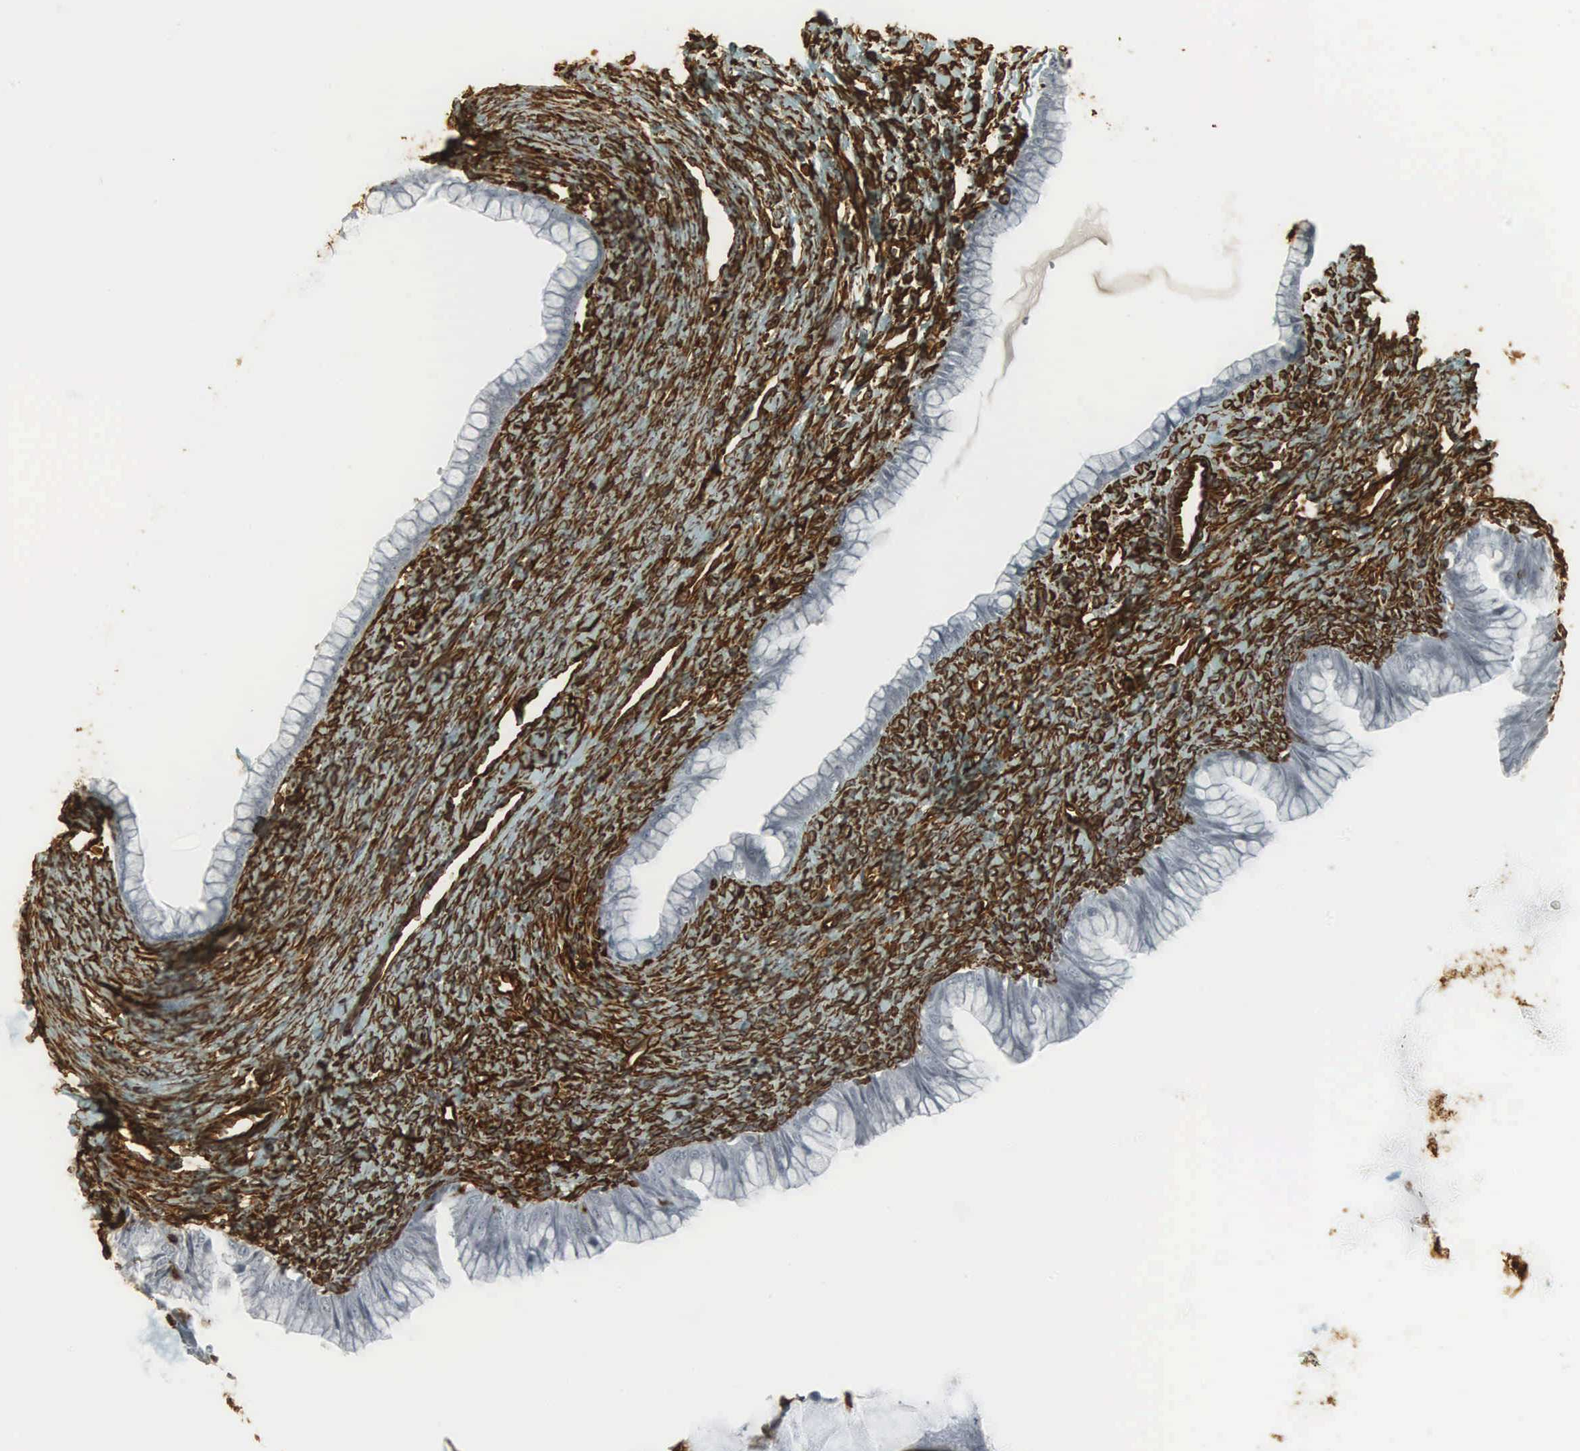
{"staining": {"intensity": "negative", "quantity": "none", "location": "none"}, "tissue": "ovarian cancer", "cell_type": "Tumor cells", "image_type": "cancer", "snomed": [{"axis": "morphology", "description": "Cystadenocarcinoma, mucinous, NOS"}, {"axis": "topography", "description": "Ovary"}], "caption": "Tumor cells show no significant protein expression in ovarian cancer (mucinous cystadenocarcinoma). (DAB (3,3'-diaminobenzidine) immunohistochemistry with hematoxylin counter stain).", "gene": "VIM", "patient": {"sex": "female", "age": 25}}